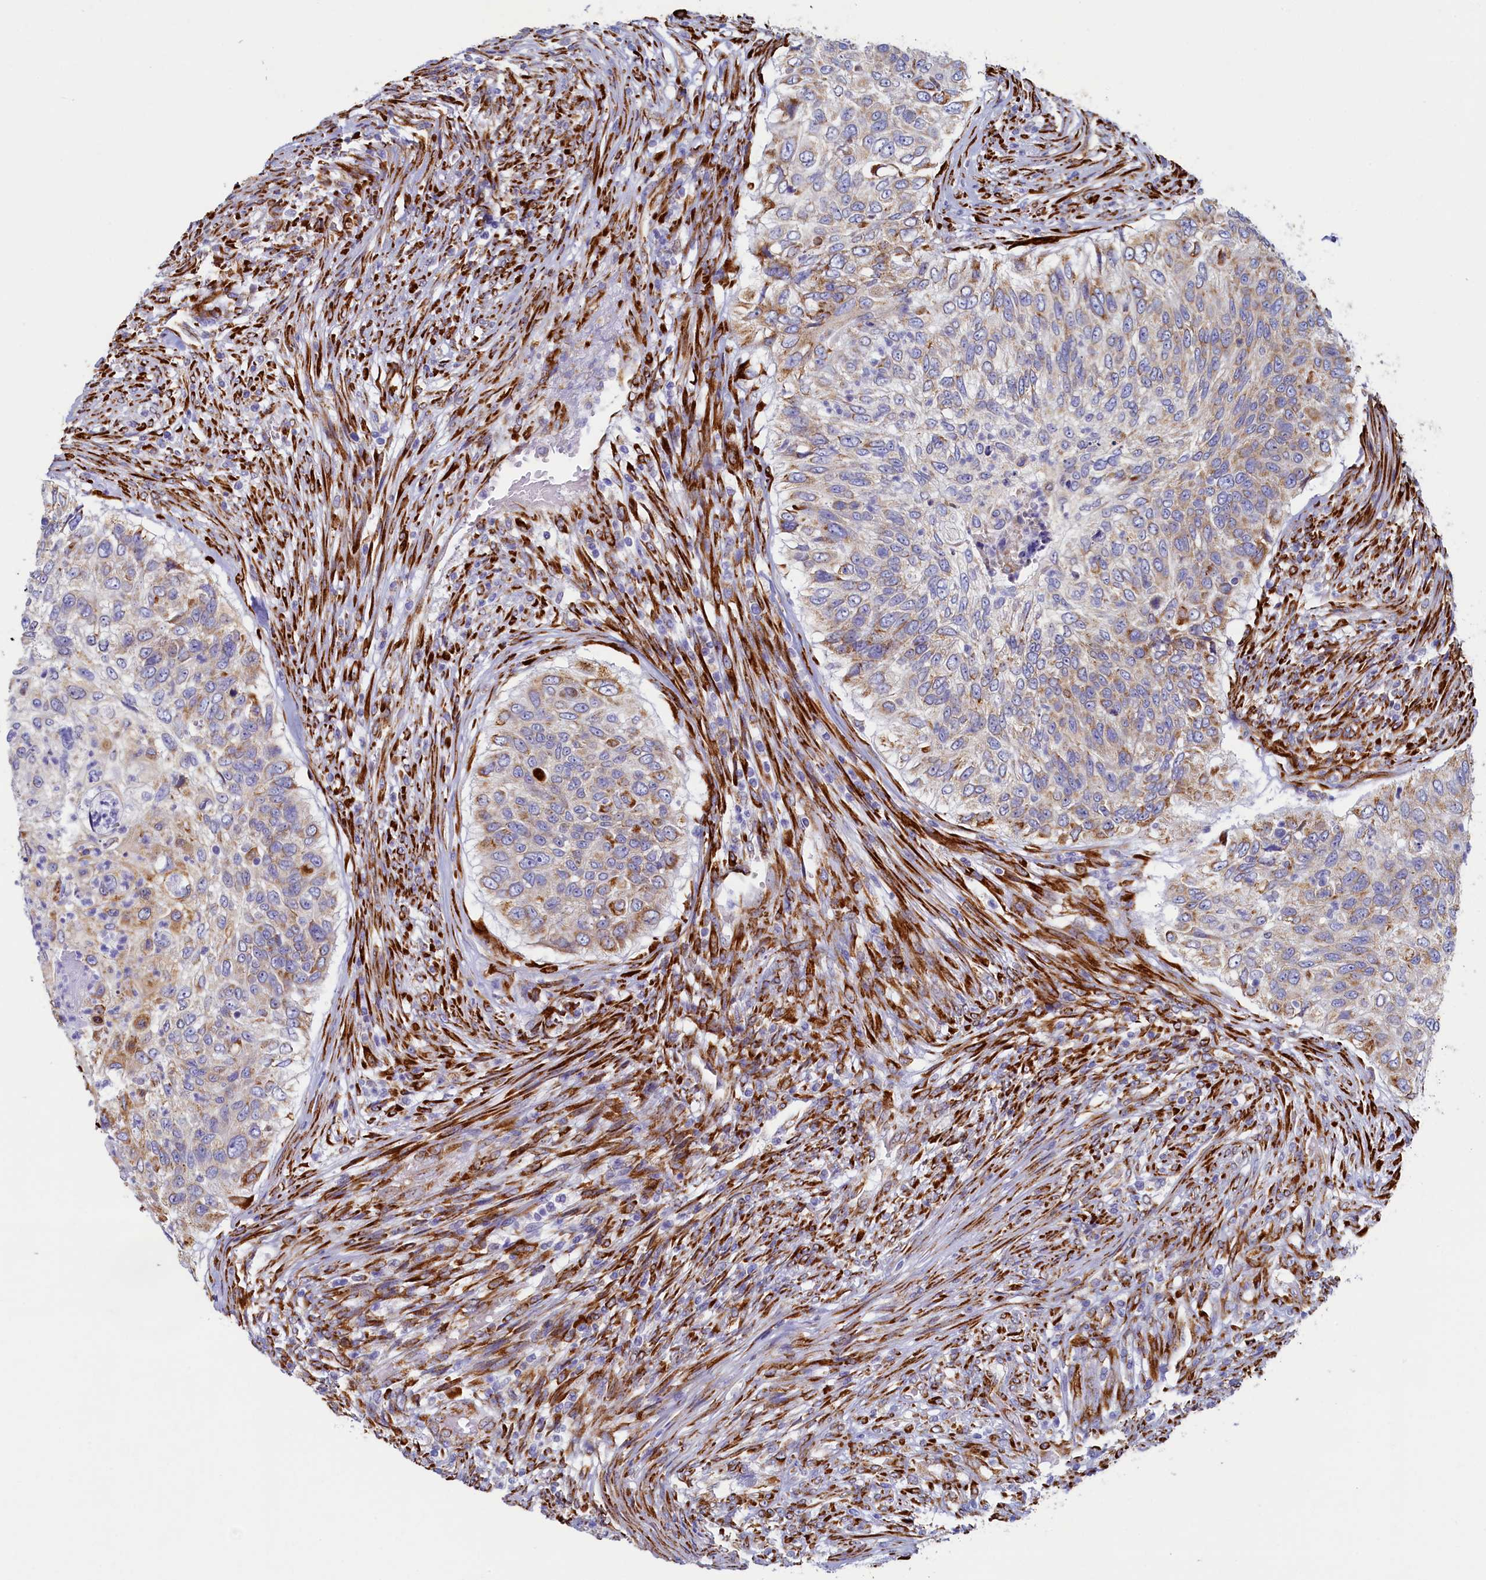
{"staining": {"intensity": "moderate", "quantity": "25%-75%", "location": "cytoplasmic/membranous"}, "tissue": "urothelial cancer", "cell_type": "Tumor cells", "image_type": "cancer", "snomed": [{"axis": "morphology", "description": "Urothelial carcinoma, High grade"}, {"axis": "topography", "description": "Urinary bladder"}], "caption": "Moderate cytoplasmic/membranous protein expression is identified in about 25%-75% of tumor cells in urothelial cancer.", "gene": "TMEM18", "patient": {"sex": "female", "age": 60}}